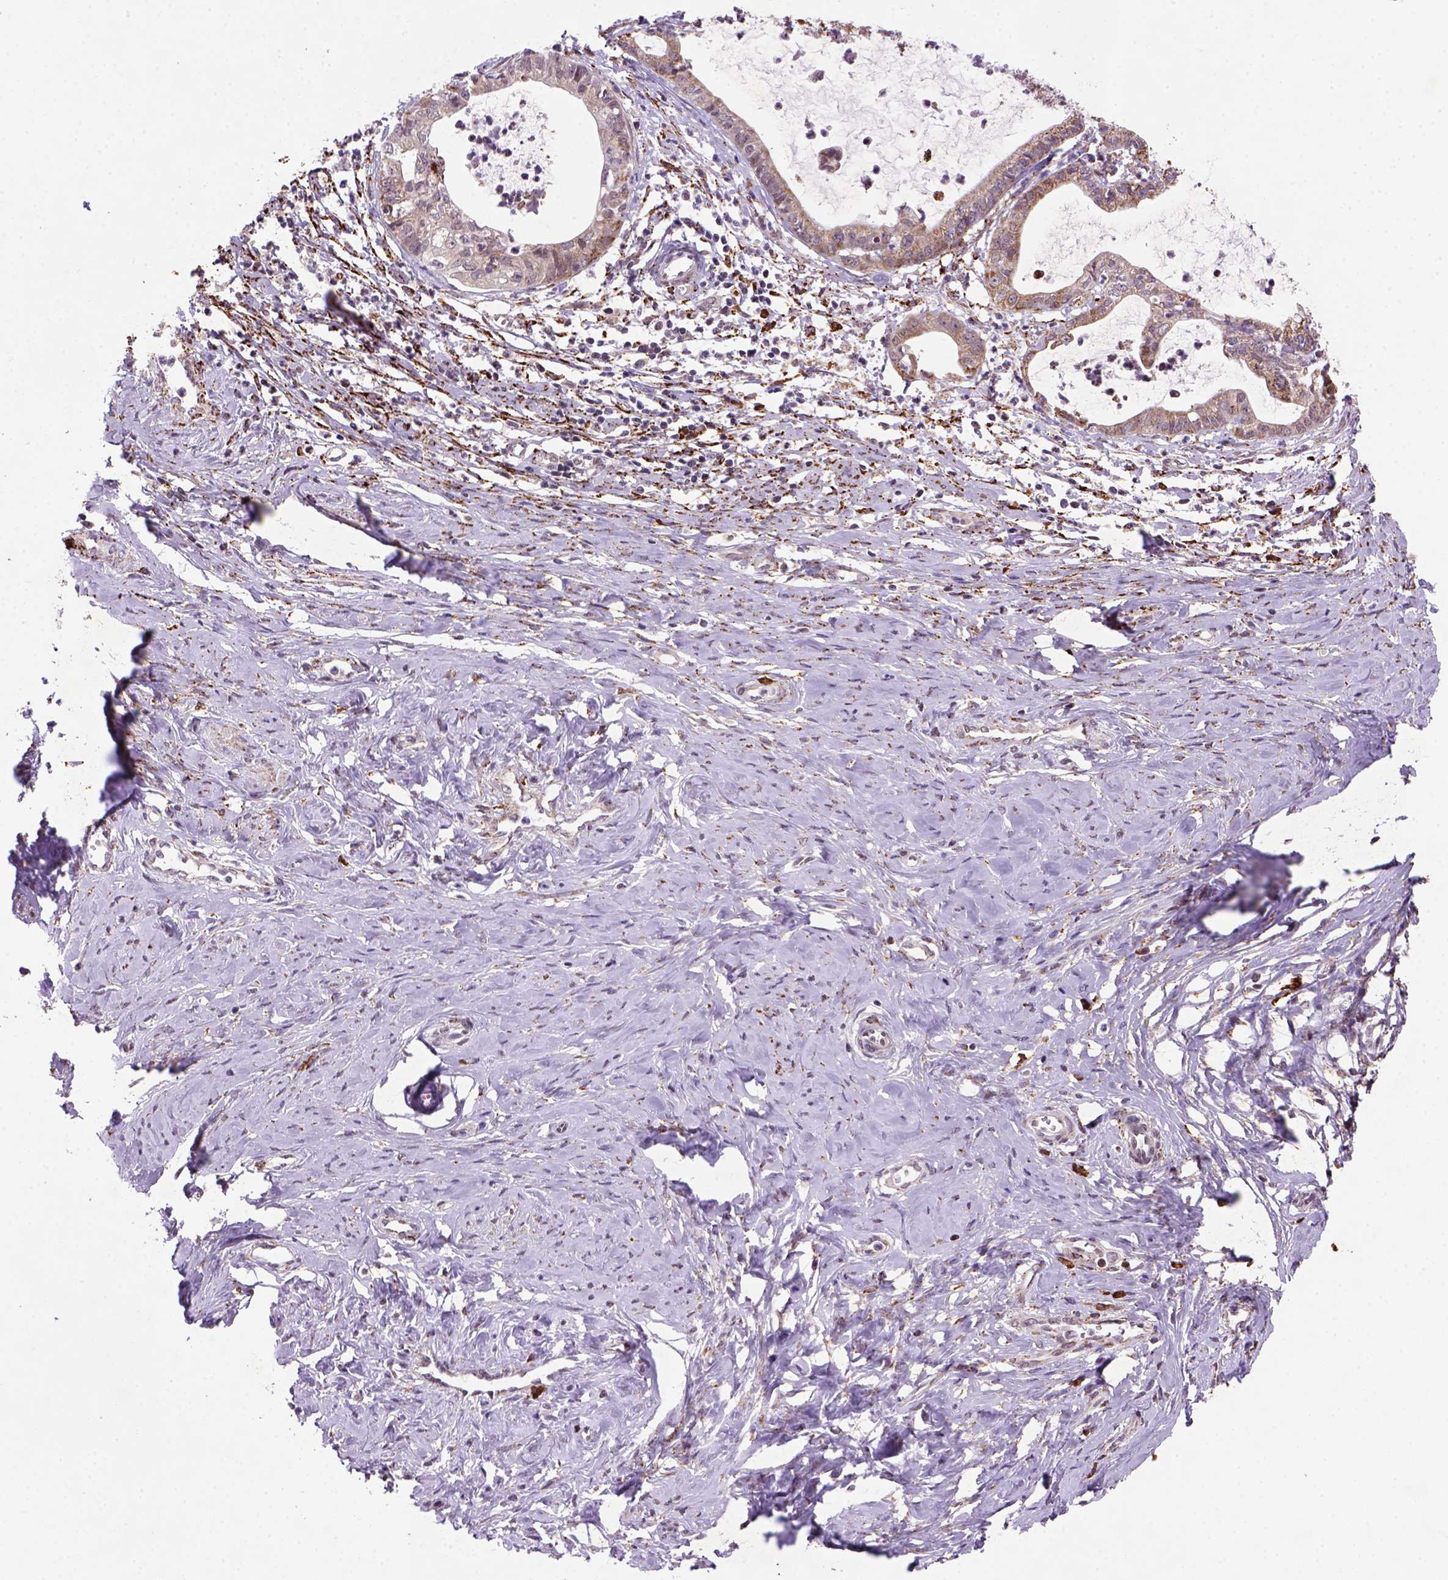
{"staining": {"intensity": "moderate", "quantity": ">75%", "location": "cytoplasmic/membranous"}, "tissue": "cervical cancer", "cell_type": "Tumor cells", "image_type": "cancer", "snomed": [{"axis": "morphology", "description": "Normal tissue, NOS"}, {"axis": "morphology", "description": "Adenocarcinoma, NOS"}, {"axis": "topography", "description": "Cervix"}], "caption": "Immunohistochemical staining of human cervical adenocarcinoma exhibits moderate cytoplasmic/membranous protein positivity in approximately >75% of tumor cells.", "gene": "FZD7", "patient": {"sex": "female", "age": 38}}